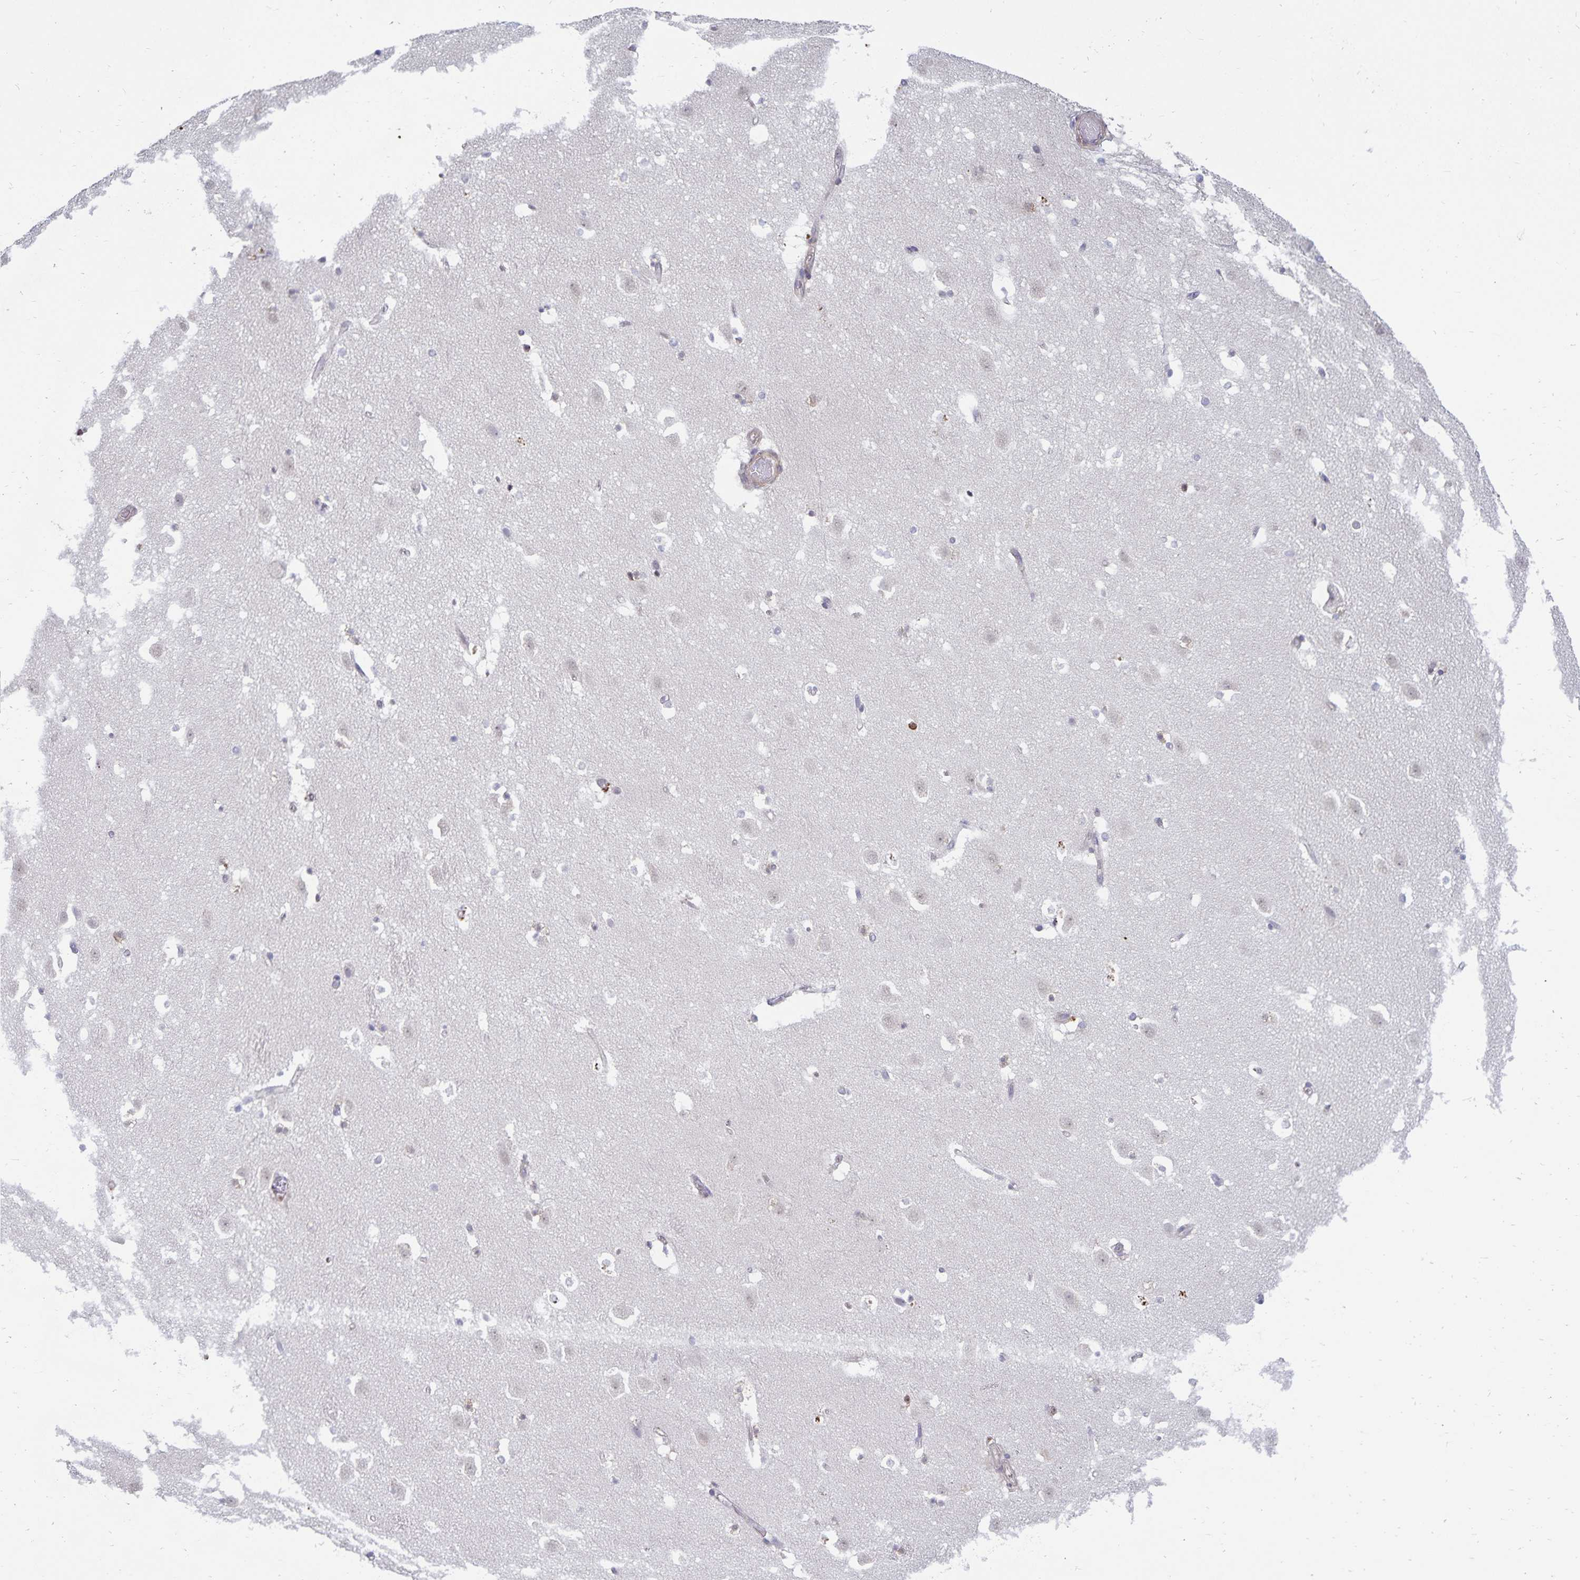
{"staining": {"intensity": "negative", "quantity": "none", "location": "none"}, "tissue": "caudate", "cell_type": "Glial cells", "image_type": "normal", "snomed": [{"axis": "morphology", "description": "Normal tissue, NOS"}, {"axis": "topography", "description": "Lateral ventricle wall"}], "caption": "An IHC image of benign caudate is shown. There is no staining in glial cells of caudate. (DAB immunohistochemistry, high magnification).", "gene": "CDKN2B", "patient": {"sex": "male", "age": 37}}